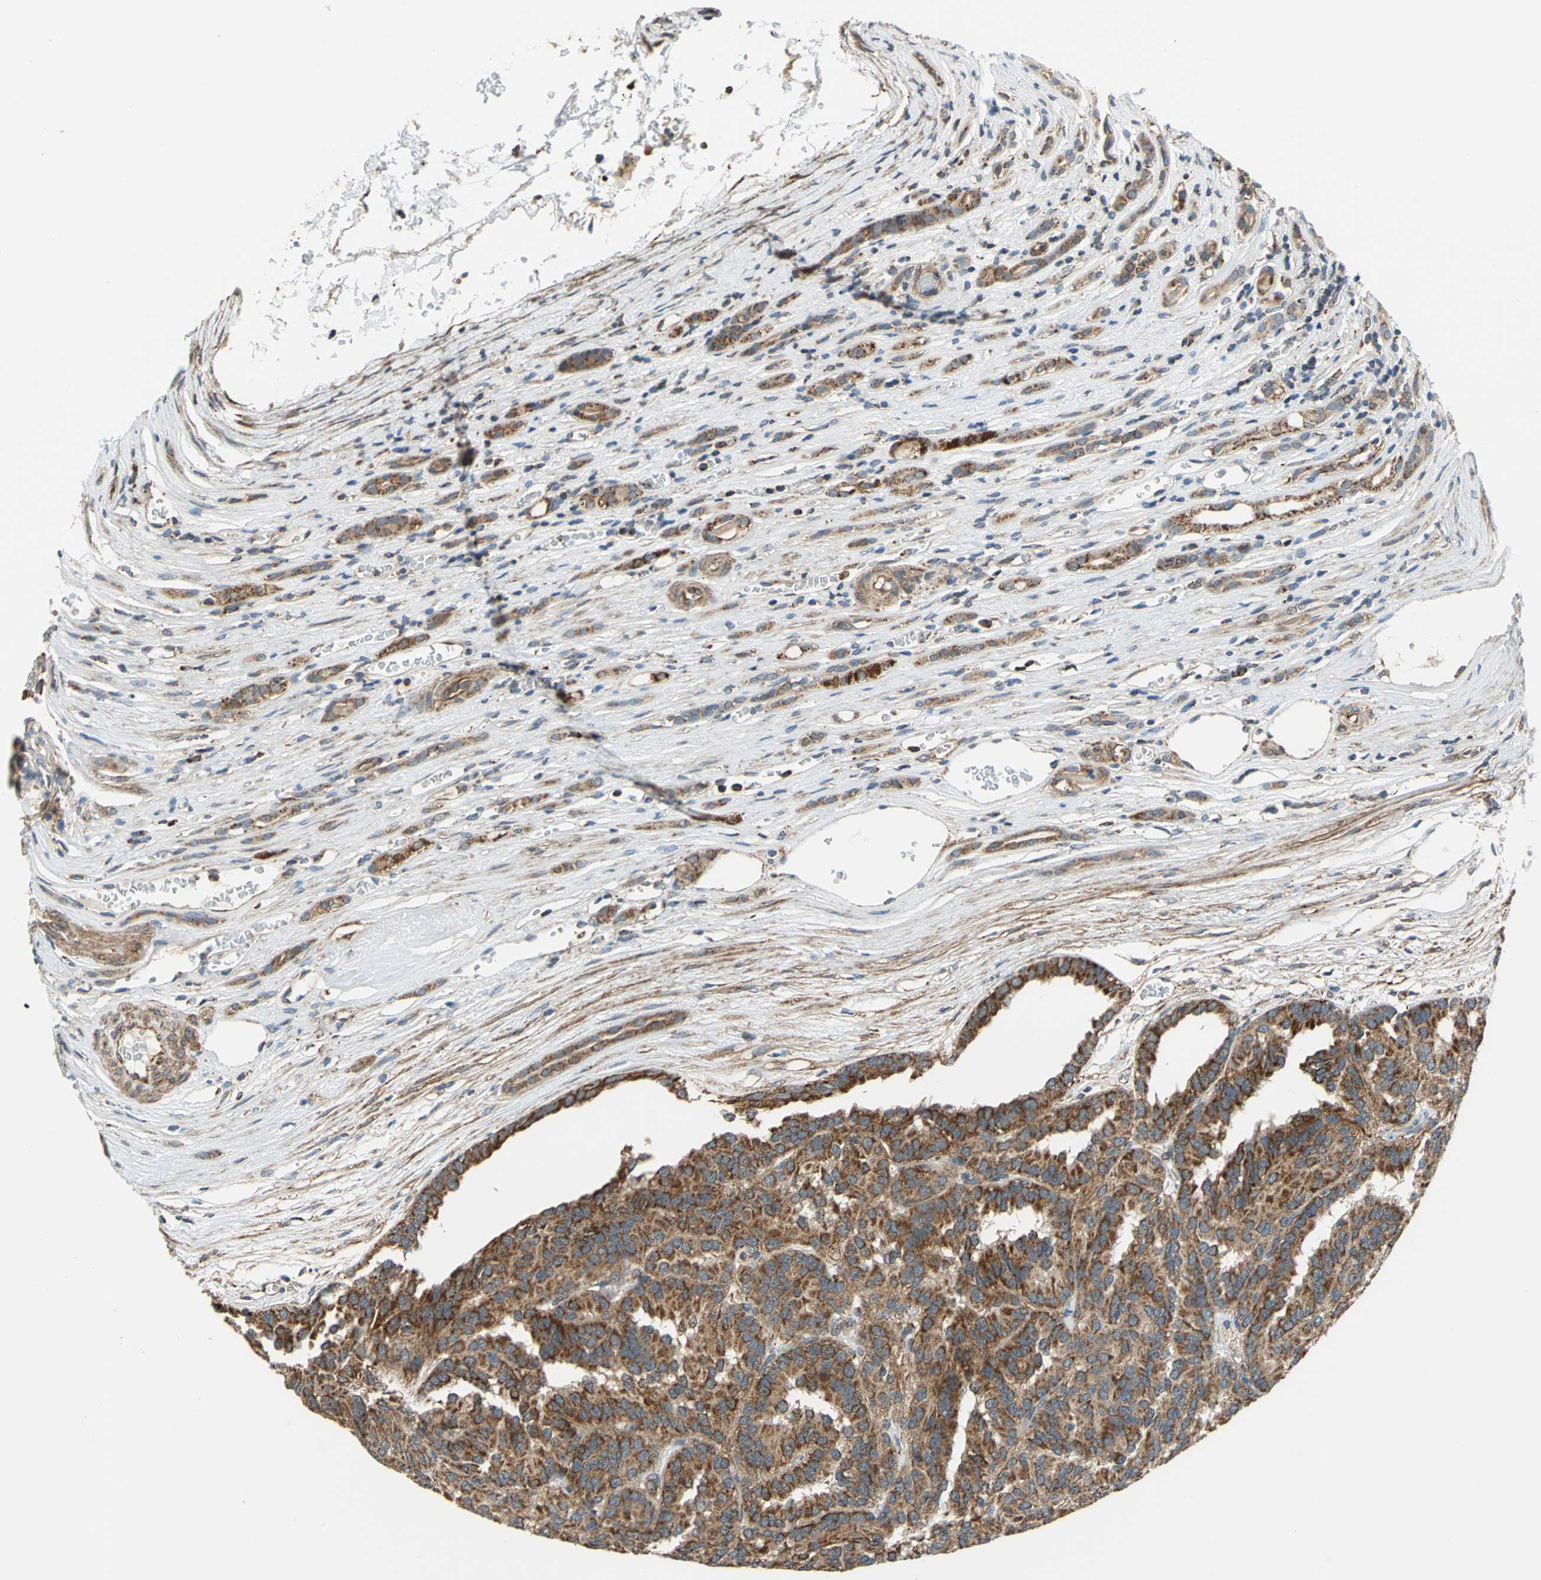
{"staining": {"intensity": "moderate", "quantity": ">75%", "location": "cytoplasmic/membranous"}, "tissue": "renal cancer", "cell_type": "Tumor cells", "image_type": "cancer", "snomed": [{"axis": "morphology", "description": "Adenocarcinoma, NOS"}, {"axis": "topography", "description": "Kidney"}], "caption": "A histopathology image showing moderate cytoplasmic/membranous expression in approximately >75% of tumor cells in renal adenocarcinoma, as visualized by brown immunohistochemical staining.", "gene": "MRPS22", "patient": {"sex": "male", "age": 46}}